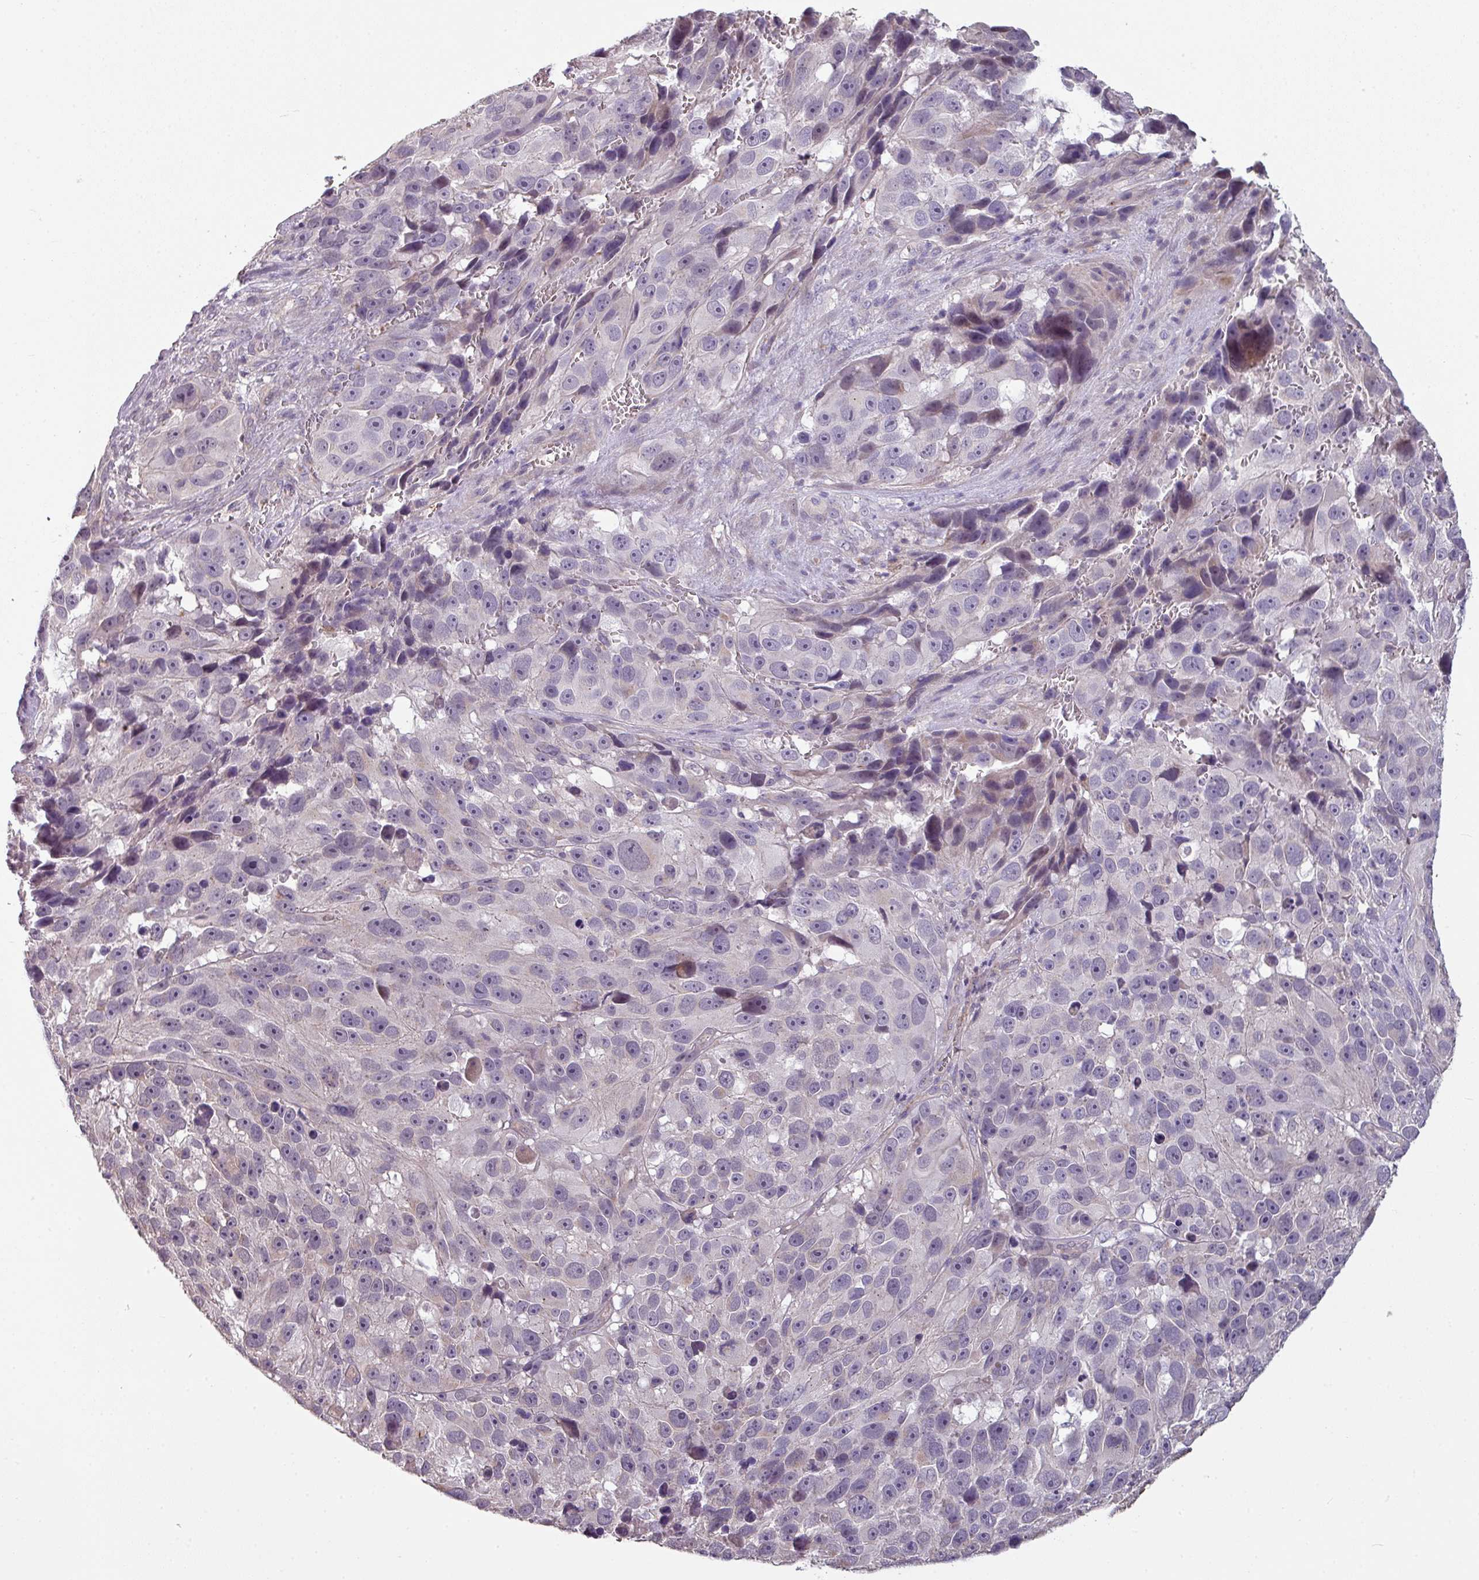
{"staining": {"intensity": "negative", "quantity": "none", "location": "none"}, "tissue": "melanoma", "cell_type": "Tumor cells", "image_type": "cancer", "snomed": [{"axis": "morphology", "description": "Malignant melanoma, NOS"}, {"axis": "topography", "description": "Skin"}], "caption": "There is no significant expression in tumor cells of malignant melanoma.", "gene": "NHSL2", "patient": {"sex": "male", "age": 84}}